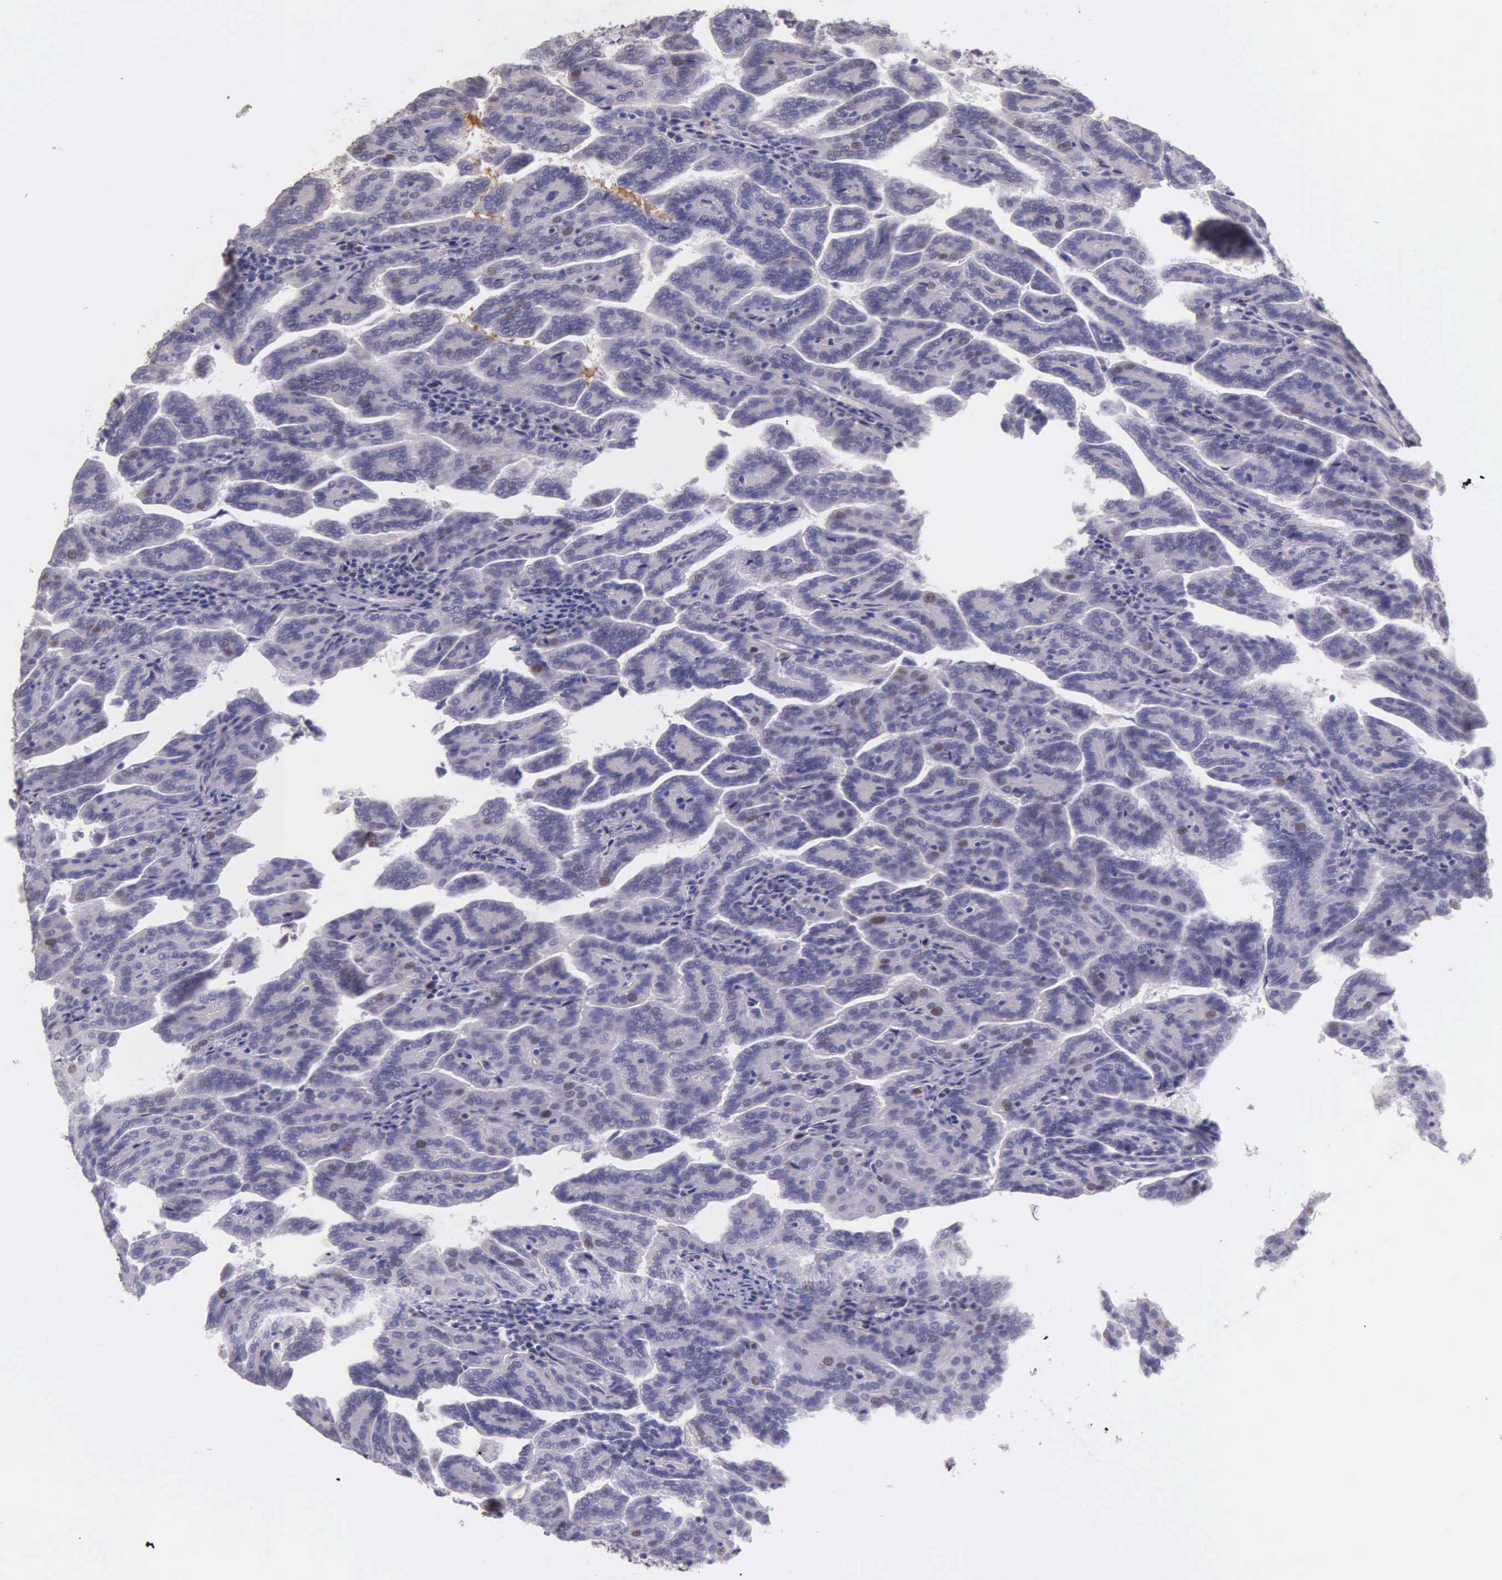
{"staining": {"intensity": "moderate", "quantity": "<25%", "location": "nuclear"}, "tissue": "renal cancer", "cell_type": "Tumor cells", "image_type": "cancer", "snomed": [{"axis": "morphology", "description": "Adenocarcinoma, NOS"}, {"axis": "topography", "description": "Kidney"}], "caption": "Immunohistochemistry micrograph of human renal cancer stained for a protein (brown), which reveals low levels of moderate nuclear expression in about <25% of tumor cells.", "gene": "MCM5", "patient": {"sex": "male", "age": 61}}